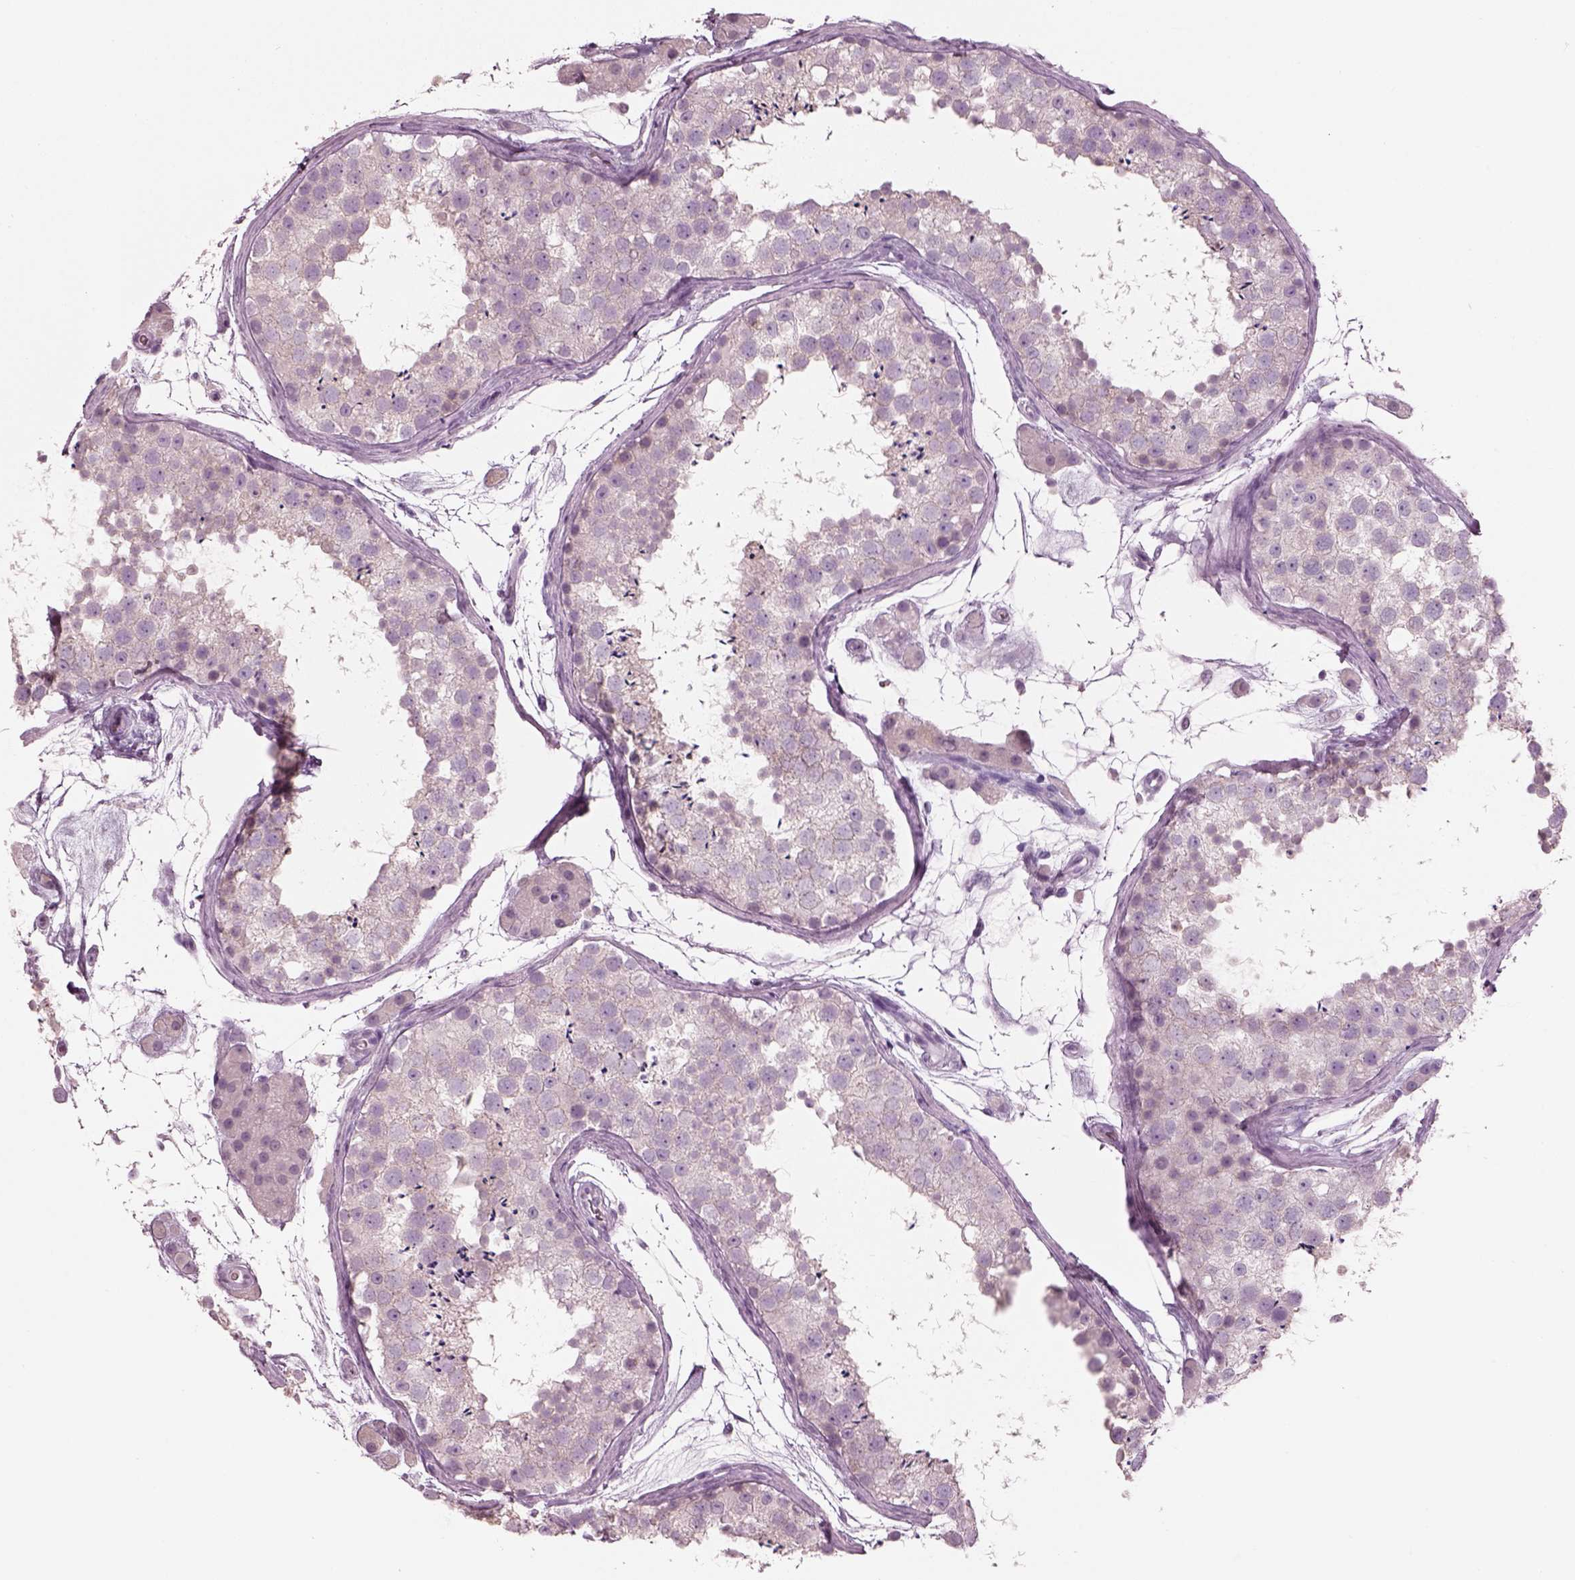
{"staining": {"intensity": "negative", "quantity": "none", "location": "none"}, "tissue": "testis", "cell_type": "Cells in seminiferous ducts", "image_type": "normal", "snomed": [{"axis": "morphology", "description": "Normal tissue, NOS"}, {"axis": "topography", "description": "Testis"}], "caption": "High power microscopy photomicrograph of an immunohistochemistry (IHC) micrograph of benign testis, revealing no significant staining in cells in seminiferous ducts. Nuclei are stained in blue.", "gene": "SLC27A2", "patient": {"sex": "male", "age": 41}}